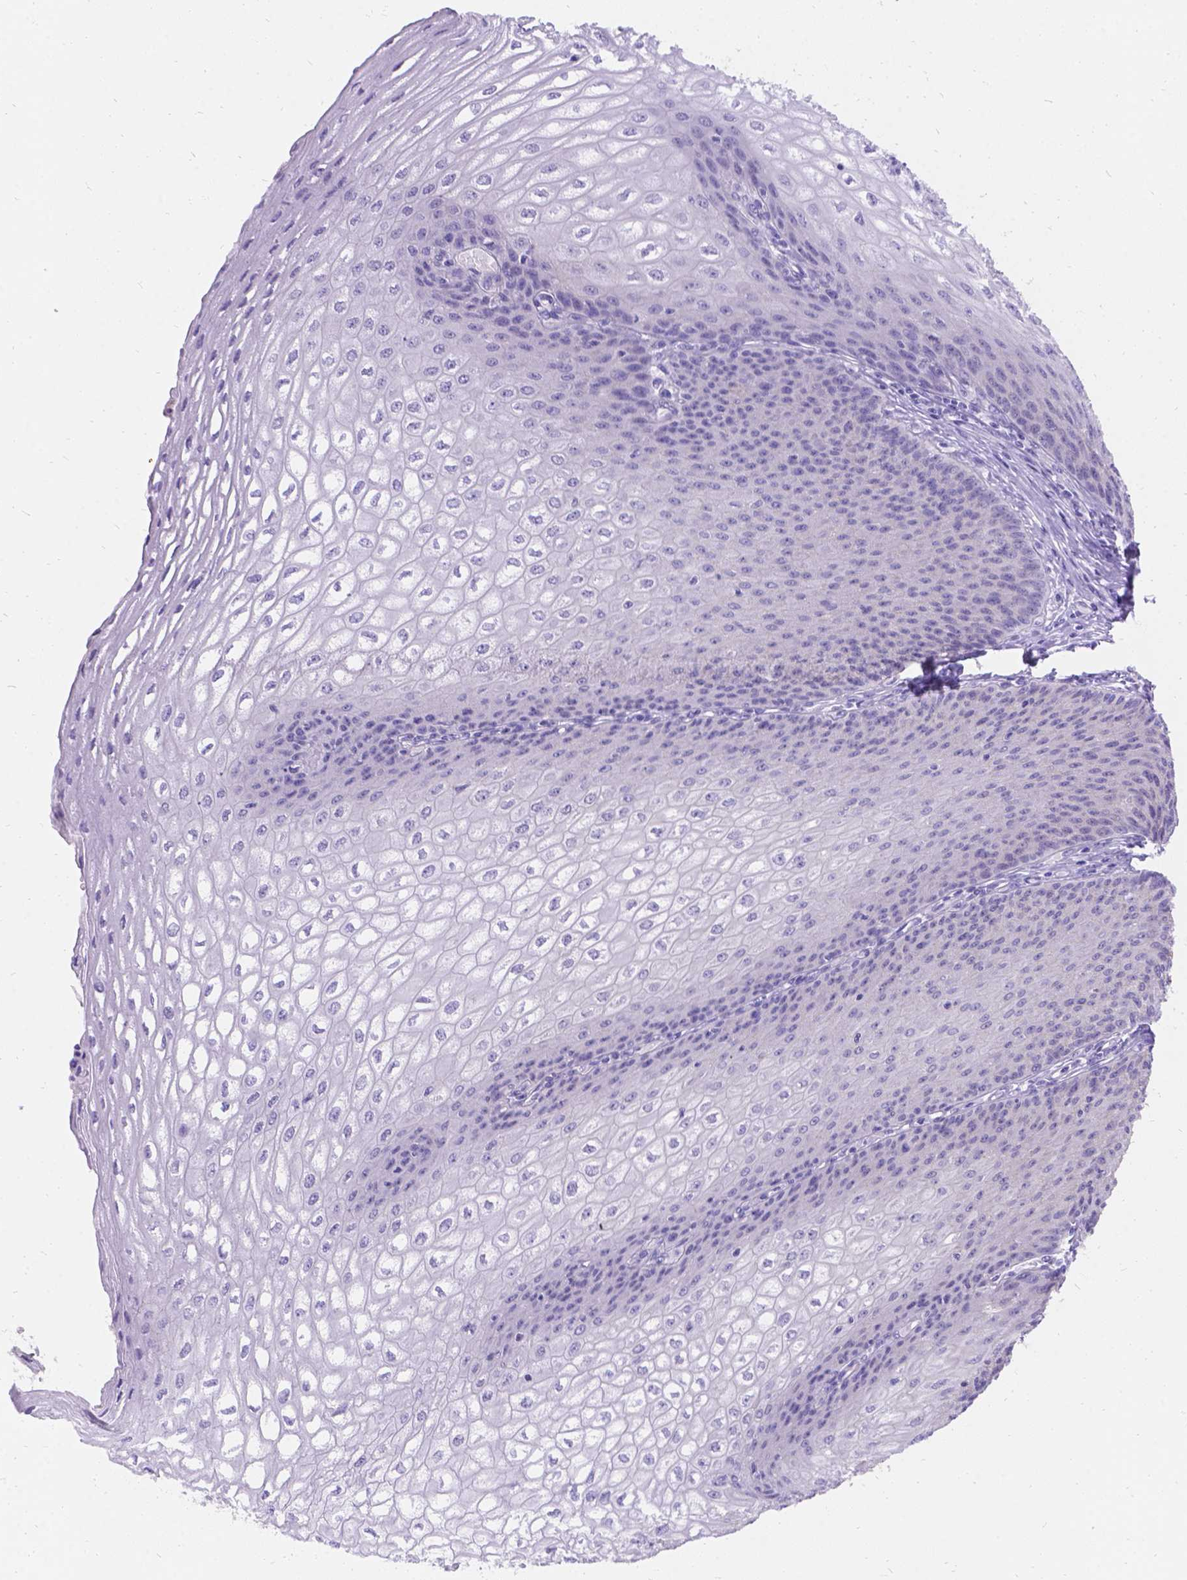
{"staining": {"intensity": "negative", "quantity": "none", "location": "none"}, "tissue": "esophagus", "cell_type": "Squamous epithelial cells", "image_type": "normal", "snomed": [{"axis": "morphology", "description": "Normal tissue, NOS"}, {"axis": "topography", "description": "Esophagus"}], "caption": "Immunohistochemistry photomicrograph of unremarkable esophagus: esophagus stained with DAB (3,3'-diaminobenzidine) shows no significant protein expression in squamous epithelial cells.", "gene": "PALS1", "patient": {"sex": "male", "age": 58}}